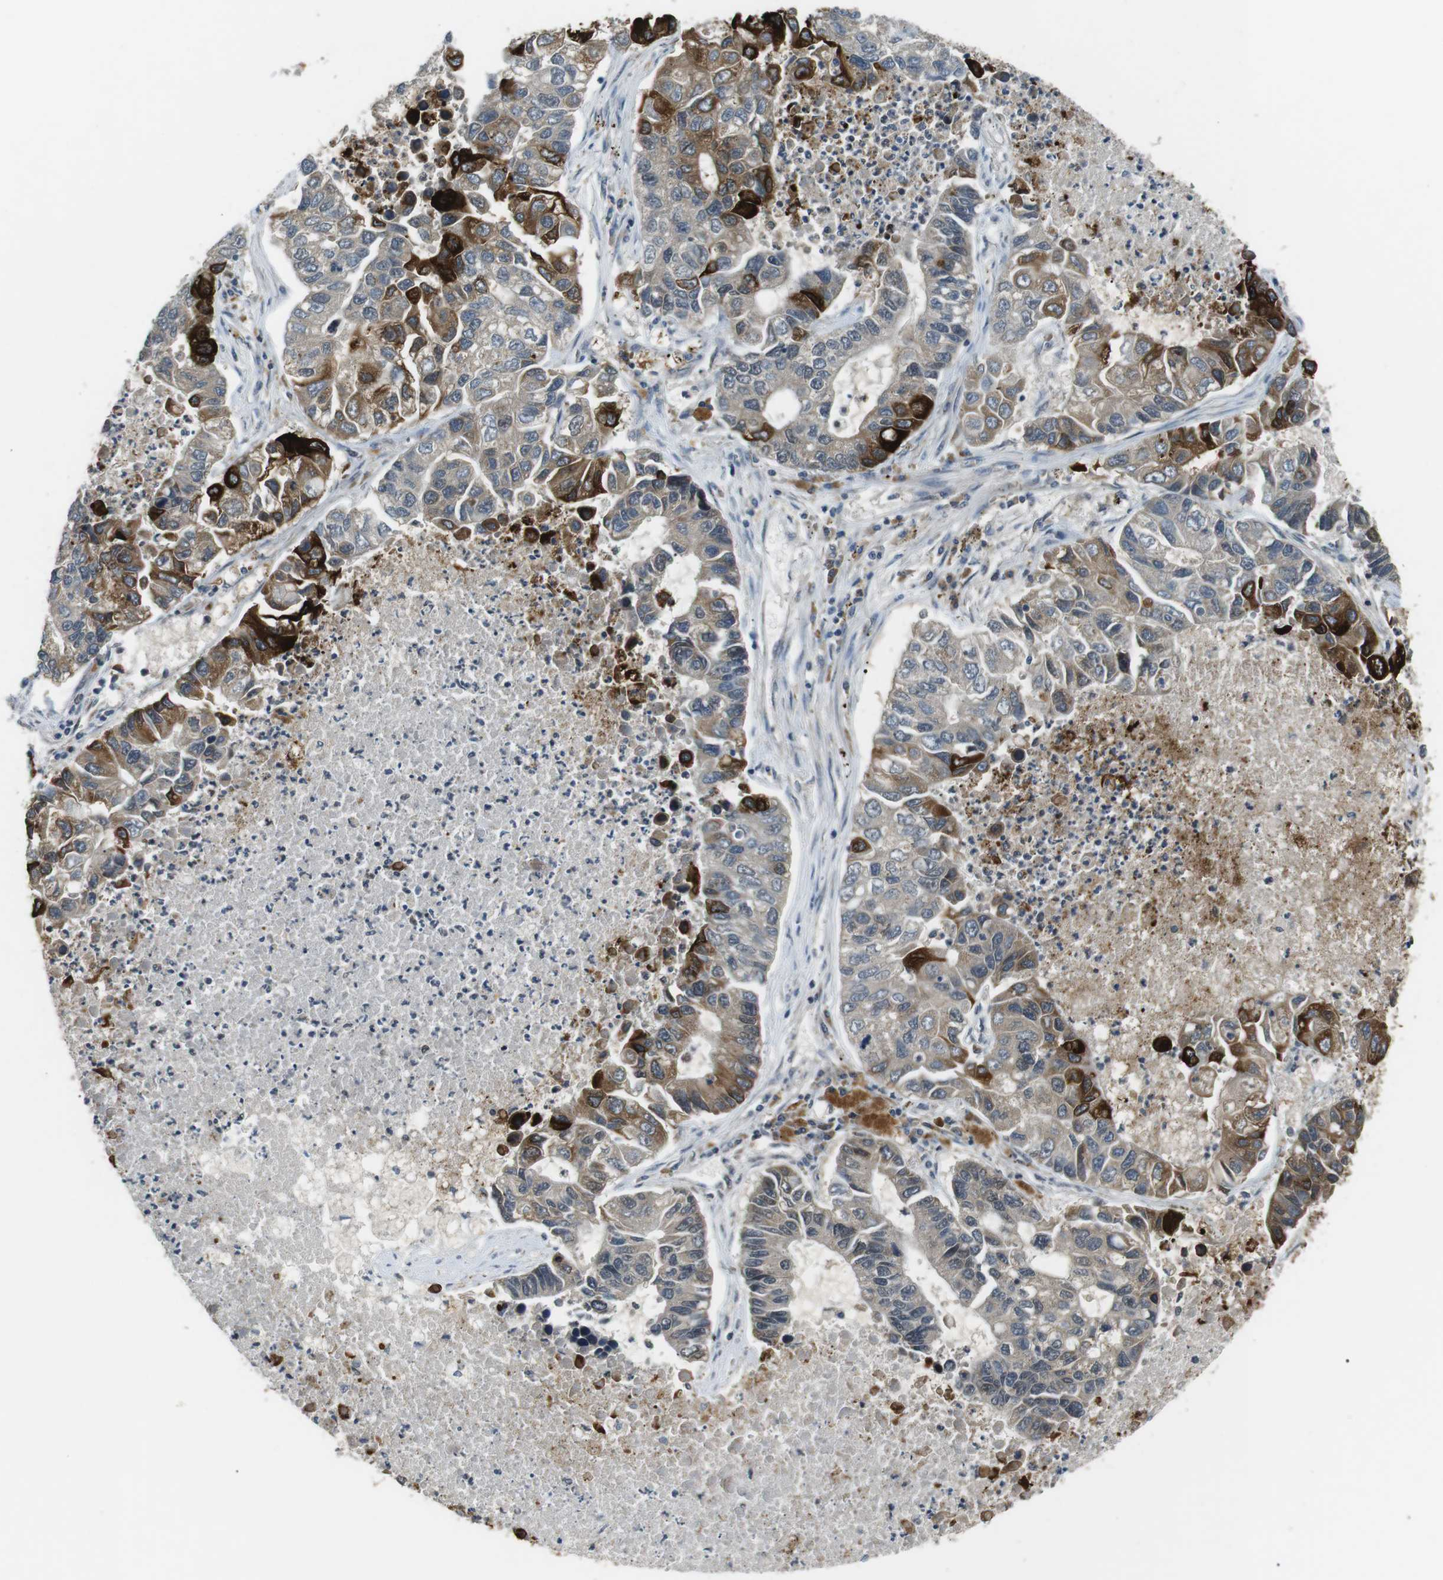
{"staining": {"intensity": "strong", "quantity": "25%-75%", "location": "cytoplasmic/membranous"}, "tissue": "lung cancer", "cell_type": "Tumor cells", "image_type": "cancer", "snomed": [{"axis": "morphology", "description": "Adenocarcinoma, NOS"}, {"axis": "topography", "description": "Lung"}], "caption": "Immunohistochemical staining of adenocarcinoma (lung) exhibits high levels of strong cytoplasmic/membranous staining in approximately 25%-75% of tumor cells.", "gene": "ORAI3", "patient": {"sex": "female", "age": 51}}